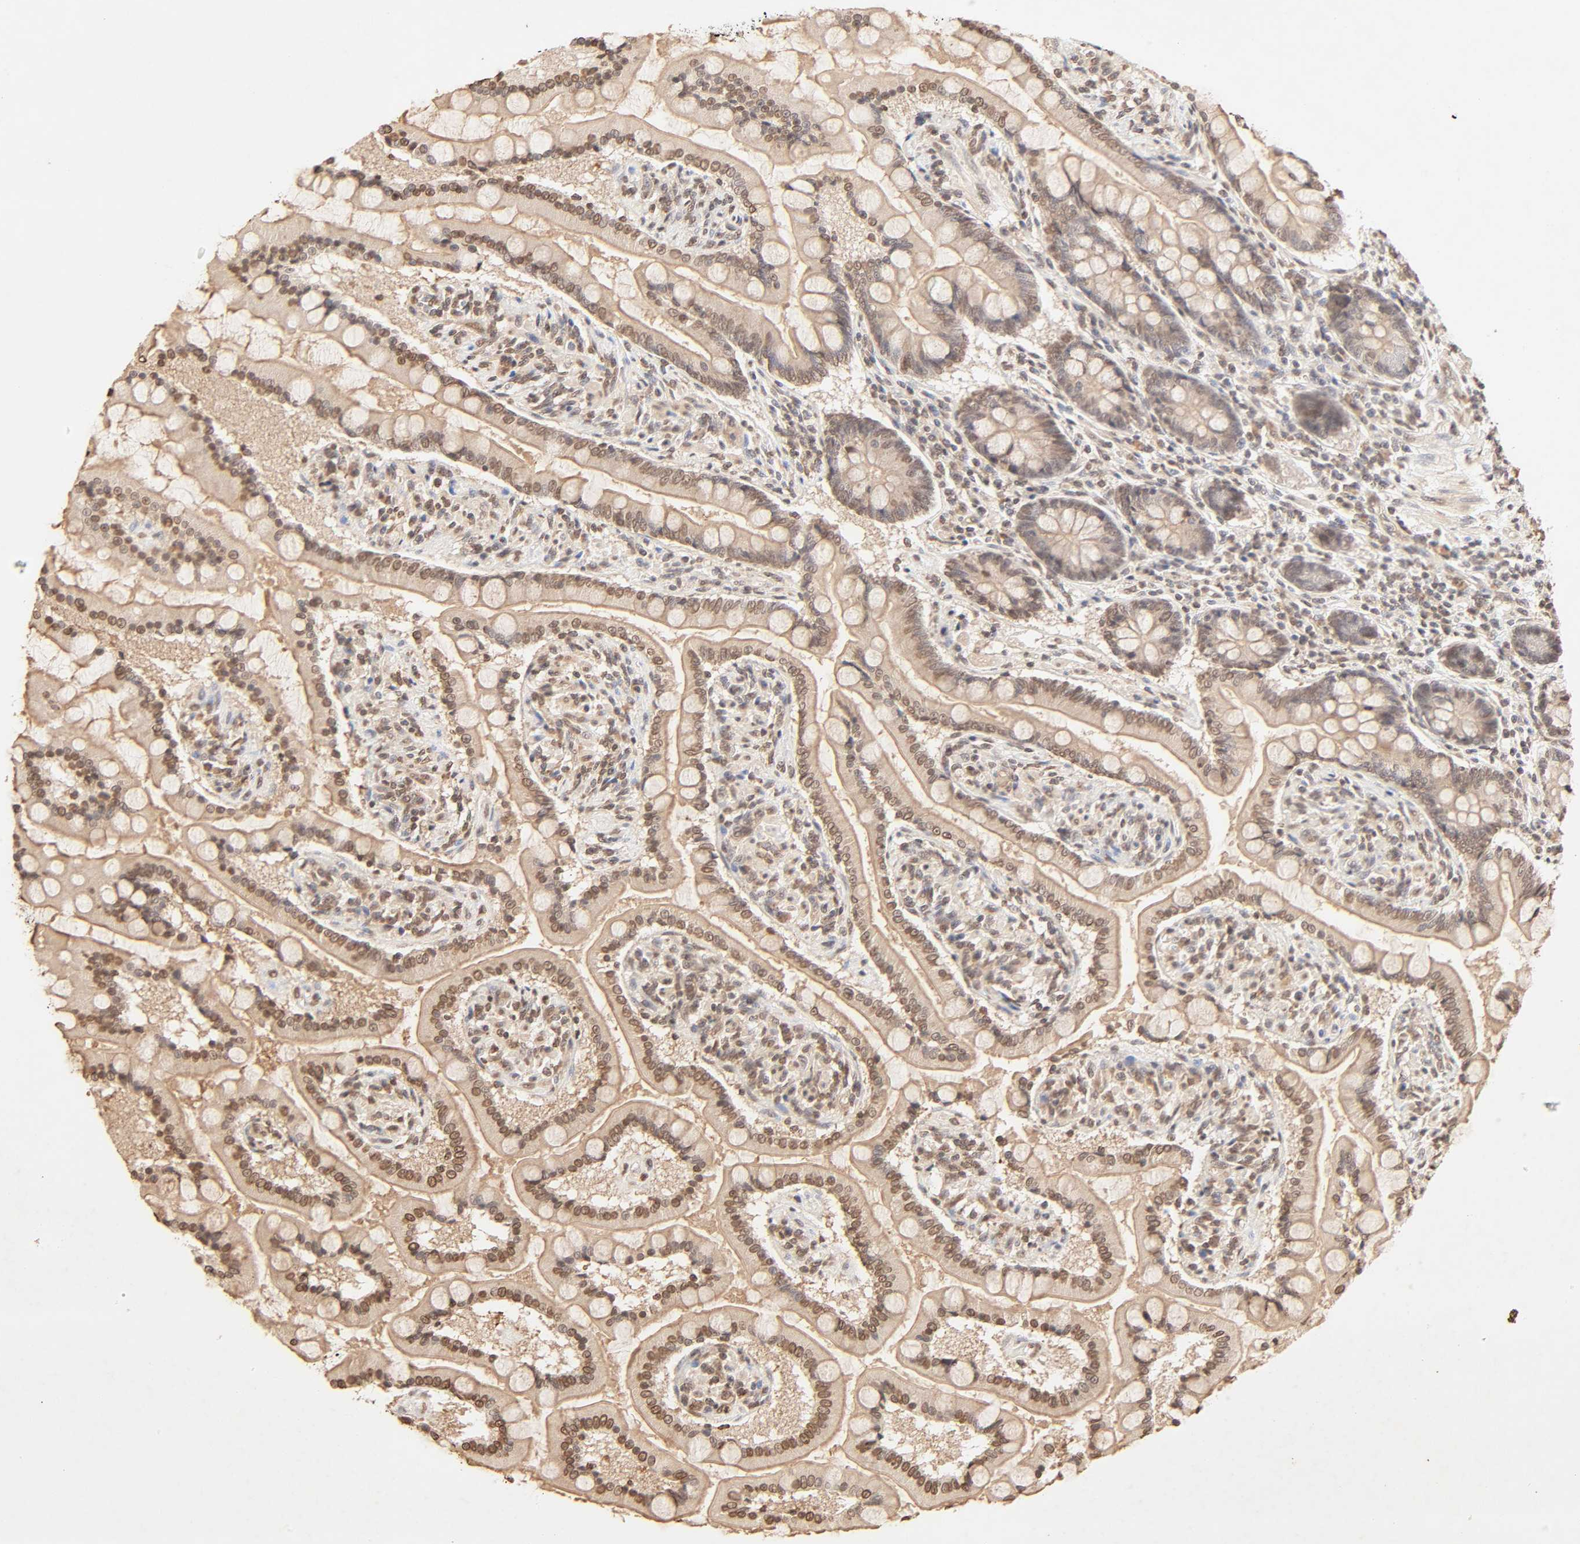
{"staining": {"intensity": "moderate", "quantity": ">75%", "location": "cytoplasmic/membranous,nuclear"}, "tissue": "small intestine", "cell_type": "Glandular cells", "image_type": "normal", "snomed": [{"axis": "morphology", "description": "Normal tissue, NOS"}, {"axis": "topography", "description": "Small intestine"}], "caption": "Immunohistochemical staining of normal small intestine exhibits moderate cytoplasmic/membranous,nuclear protein staining in about >75% of glandular cells. The protein of interest is shown in brown color, while the nuclei are stained blue.", "gene": "TBL1X", "patient": {"sex": "male", "age": 41}}